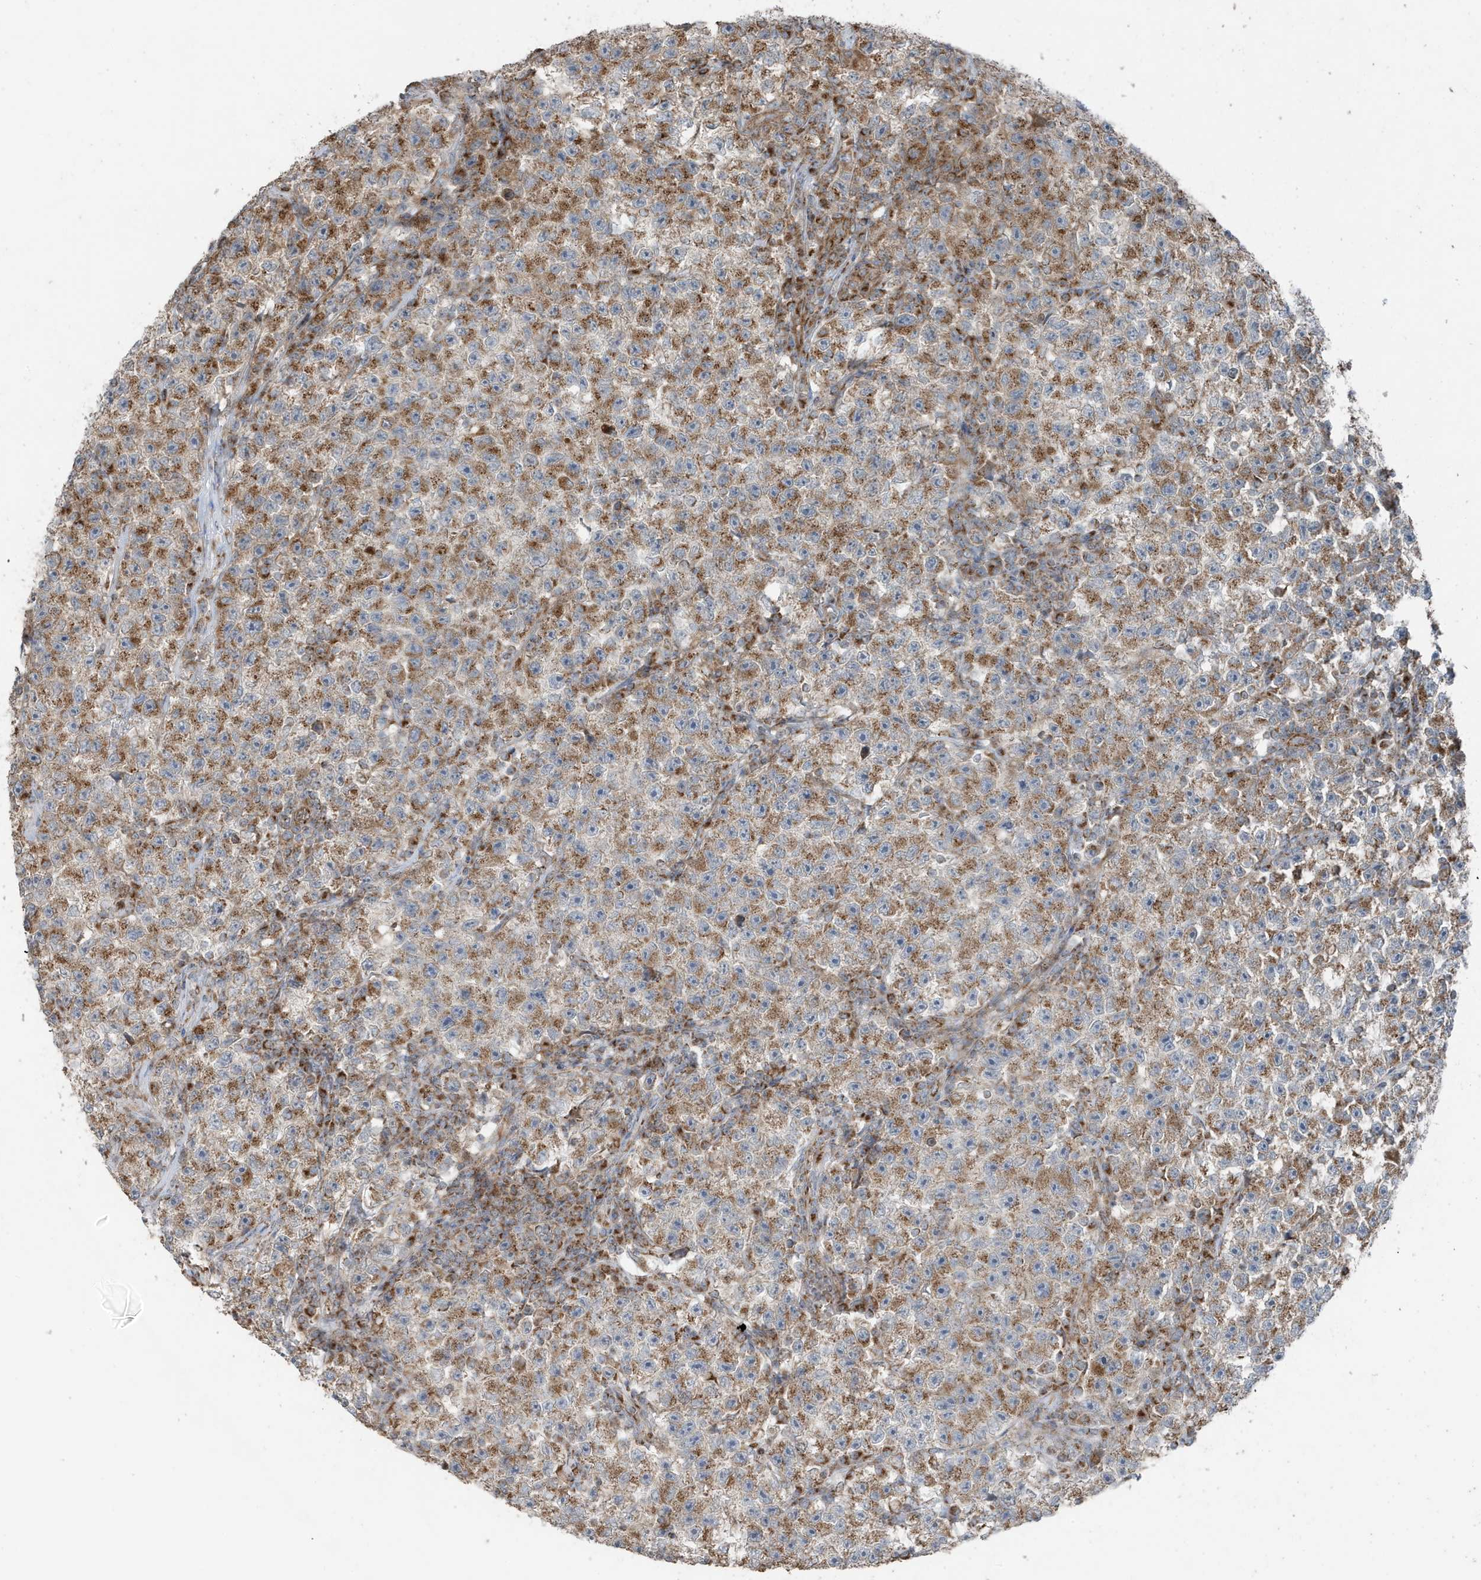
{"staining": {"intensity": "moderate", "quantity": ">75%", "location": "cytoplasmic/membranous"}, "tissue": "testis cancer", "cell_type": "Tumor cells", "image_type": "cancer", "snomed": [{"axis": "morphology", "description": "Seminoma, NOS"}, {"axis": "topography", "description": "Testis"}], "caption": "An image of human testis cancer stained for a protein reveals moderate cytoplasmic/membranous brown staining in tumor cells.", "gene": "GOLGA4", "patient": {"sex": "male", "age": 22}}